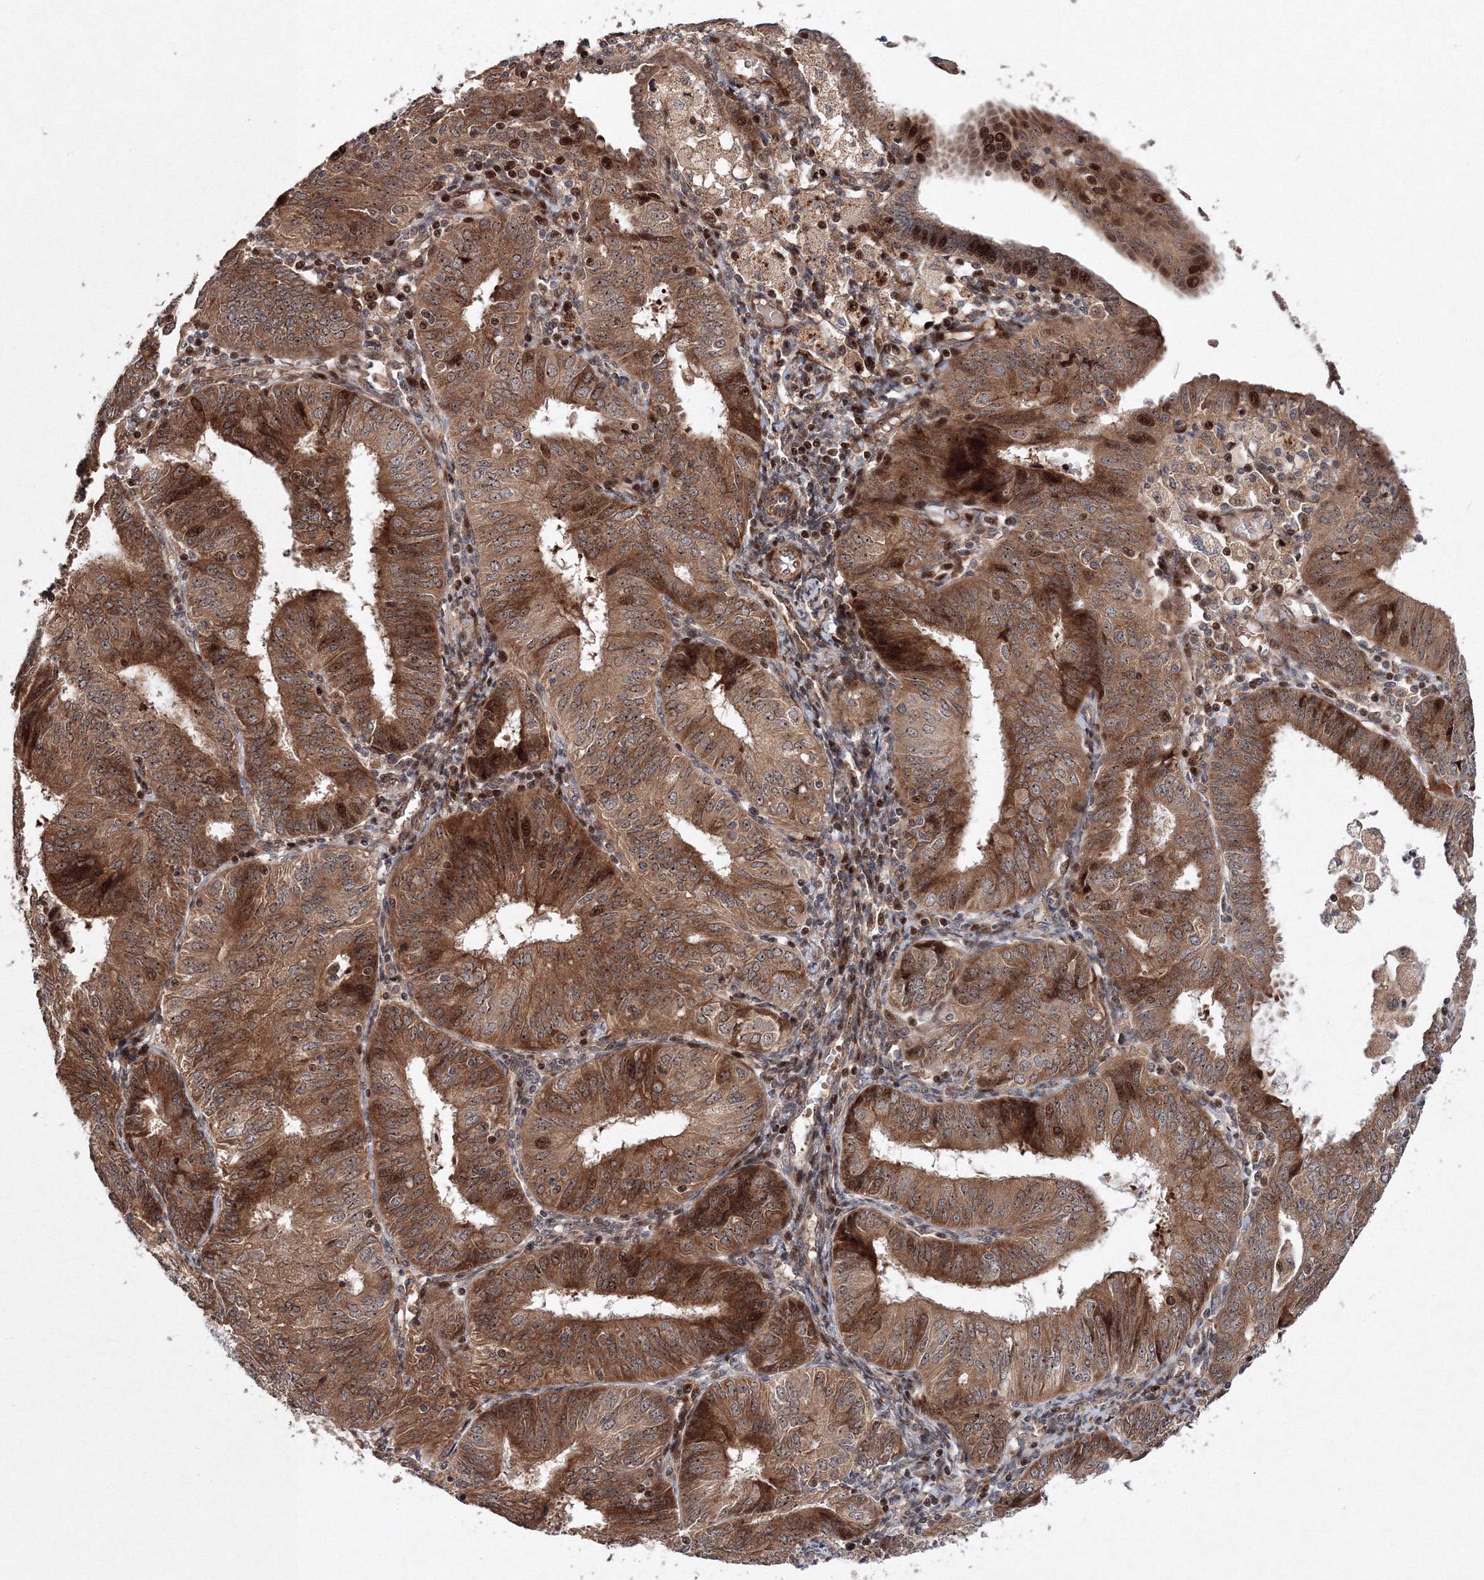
{"staining": {"intensity": "strong", "quantity": ">75%", "location": "cytoplasmic/membranous,nuclear"}, "tissue": "endometrial cancer", "cell_type": "Tumor cells", "image_type": "cancer", "snomed": [{"axis": "morphology", "description": "Adenocarcinoma, NOS"}, {"axis": "topography", "description": "Endometrium"}], "caption": "The photomicrograph demonstrates a brown stain indicating the presence of a protein in the cytoplasmic/membranous and nuclear of tumor cells in endometrial cancer (adenocarcinoma). (Brightfield microscopy of DAB IHC at high magnification).", "gene": "ANKAR", "patient": {"sex": "female", "age": 58}}